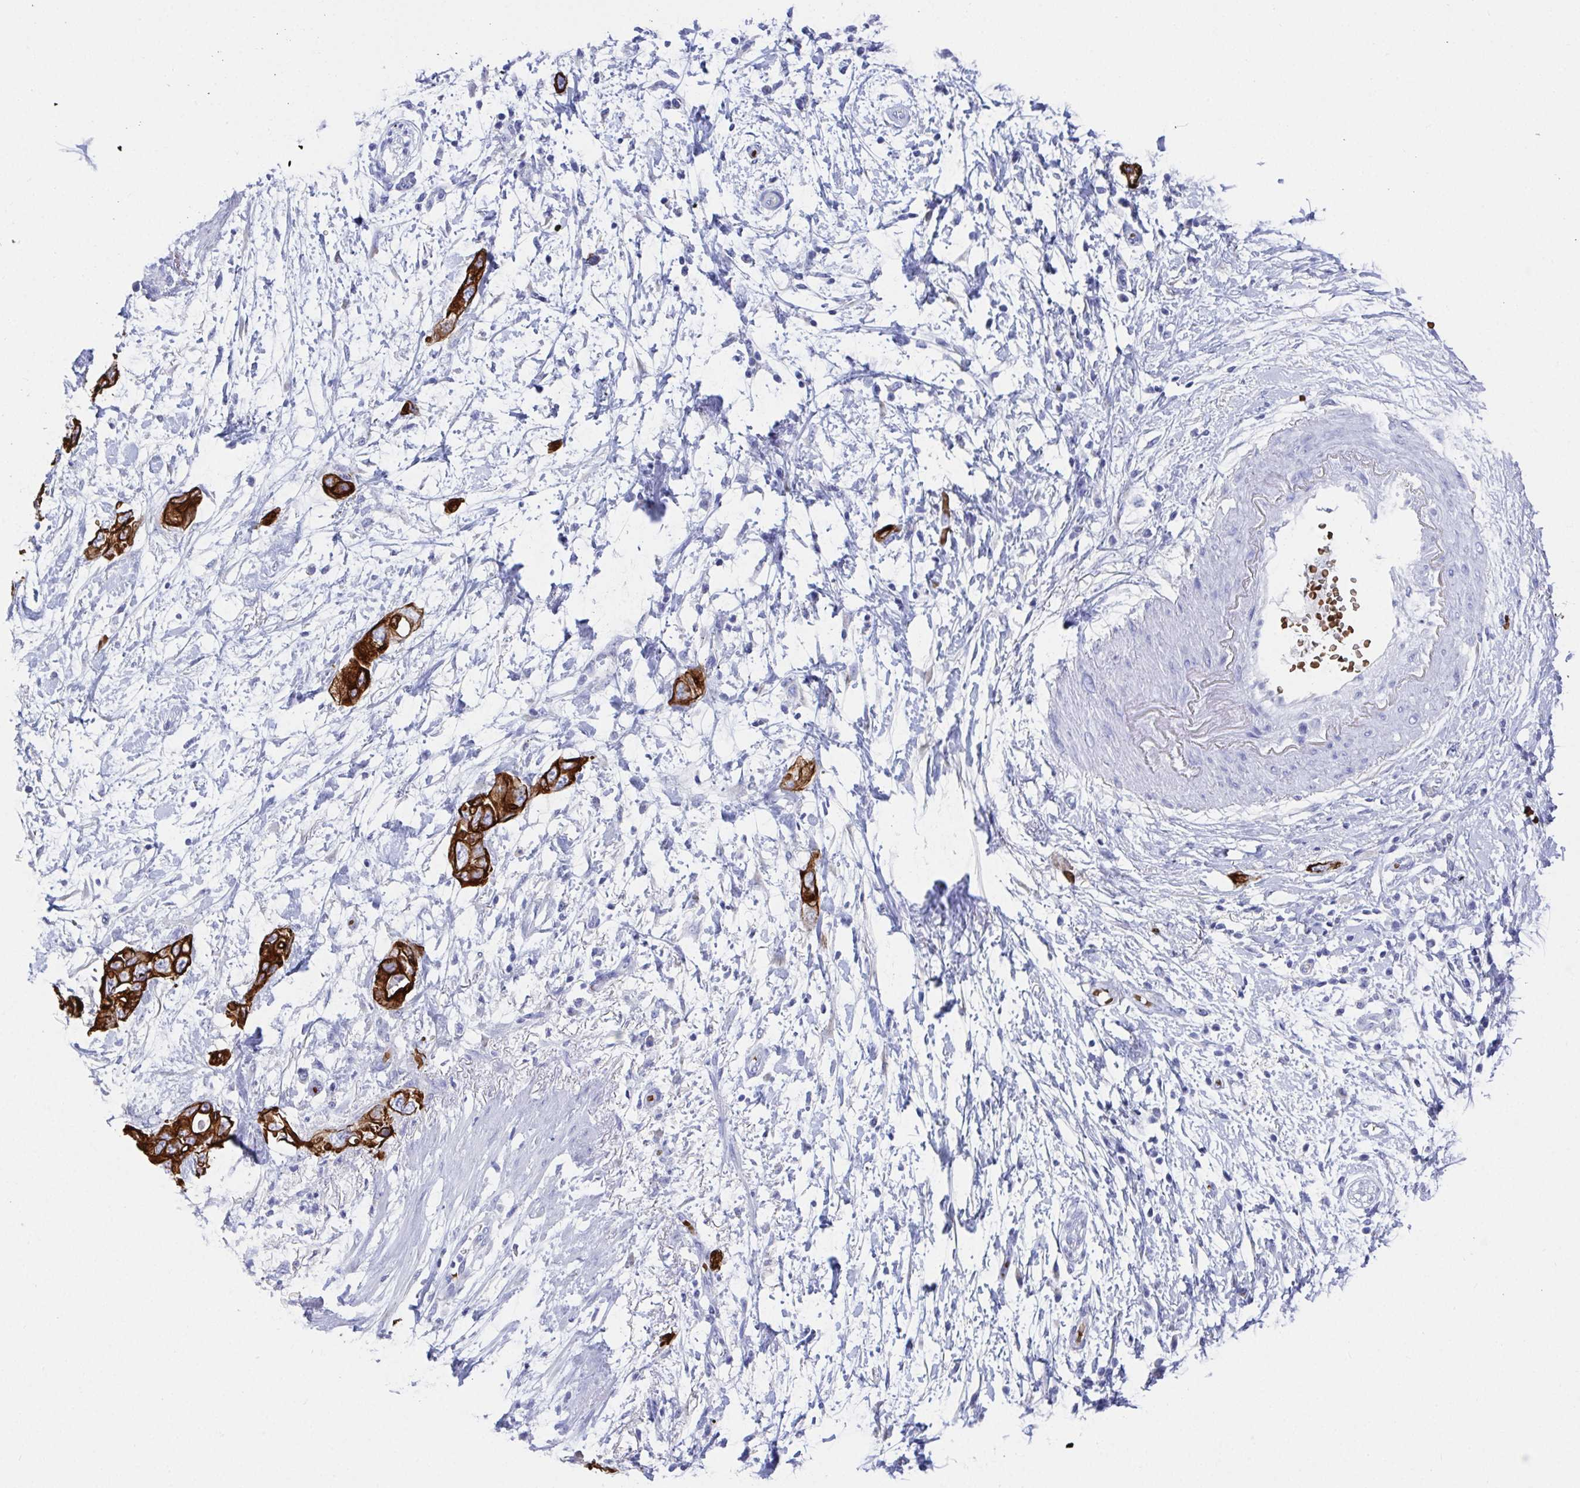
{"staining": {"intensity": "strong", "quantity": ">75%", "location": "cytoplasmic/membranous"}, "tissue": "pancreatic cancer", "cell_type": "Tumor cells", "image_type": "cancer", "snomed": [{"axis": "morphology", "description": "Adenocarcinoma, NOS"}, {"axis": "topography", "description": "Pancreas"}], "caption": "A brown stain labels strong cytoplasmic/membranous staining of a protein in pancreatic cancer tumor cells.", "gene": "CLDN8", "patient": {"sex": "female", "age": 72}}